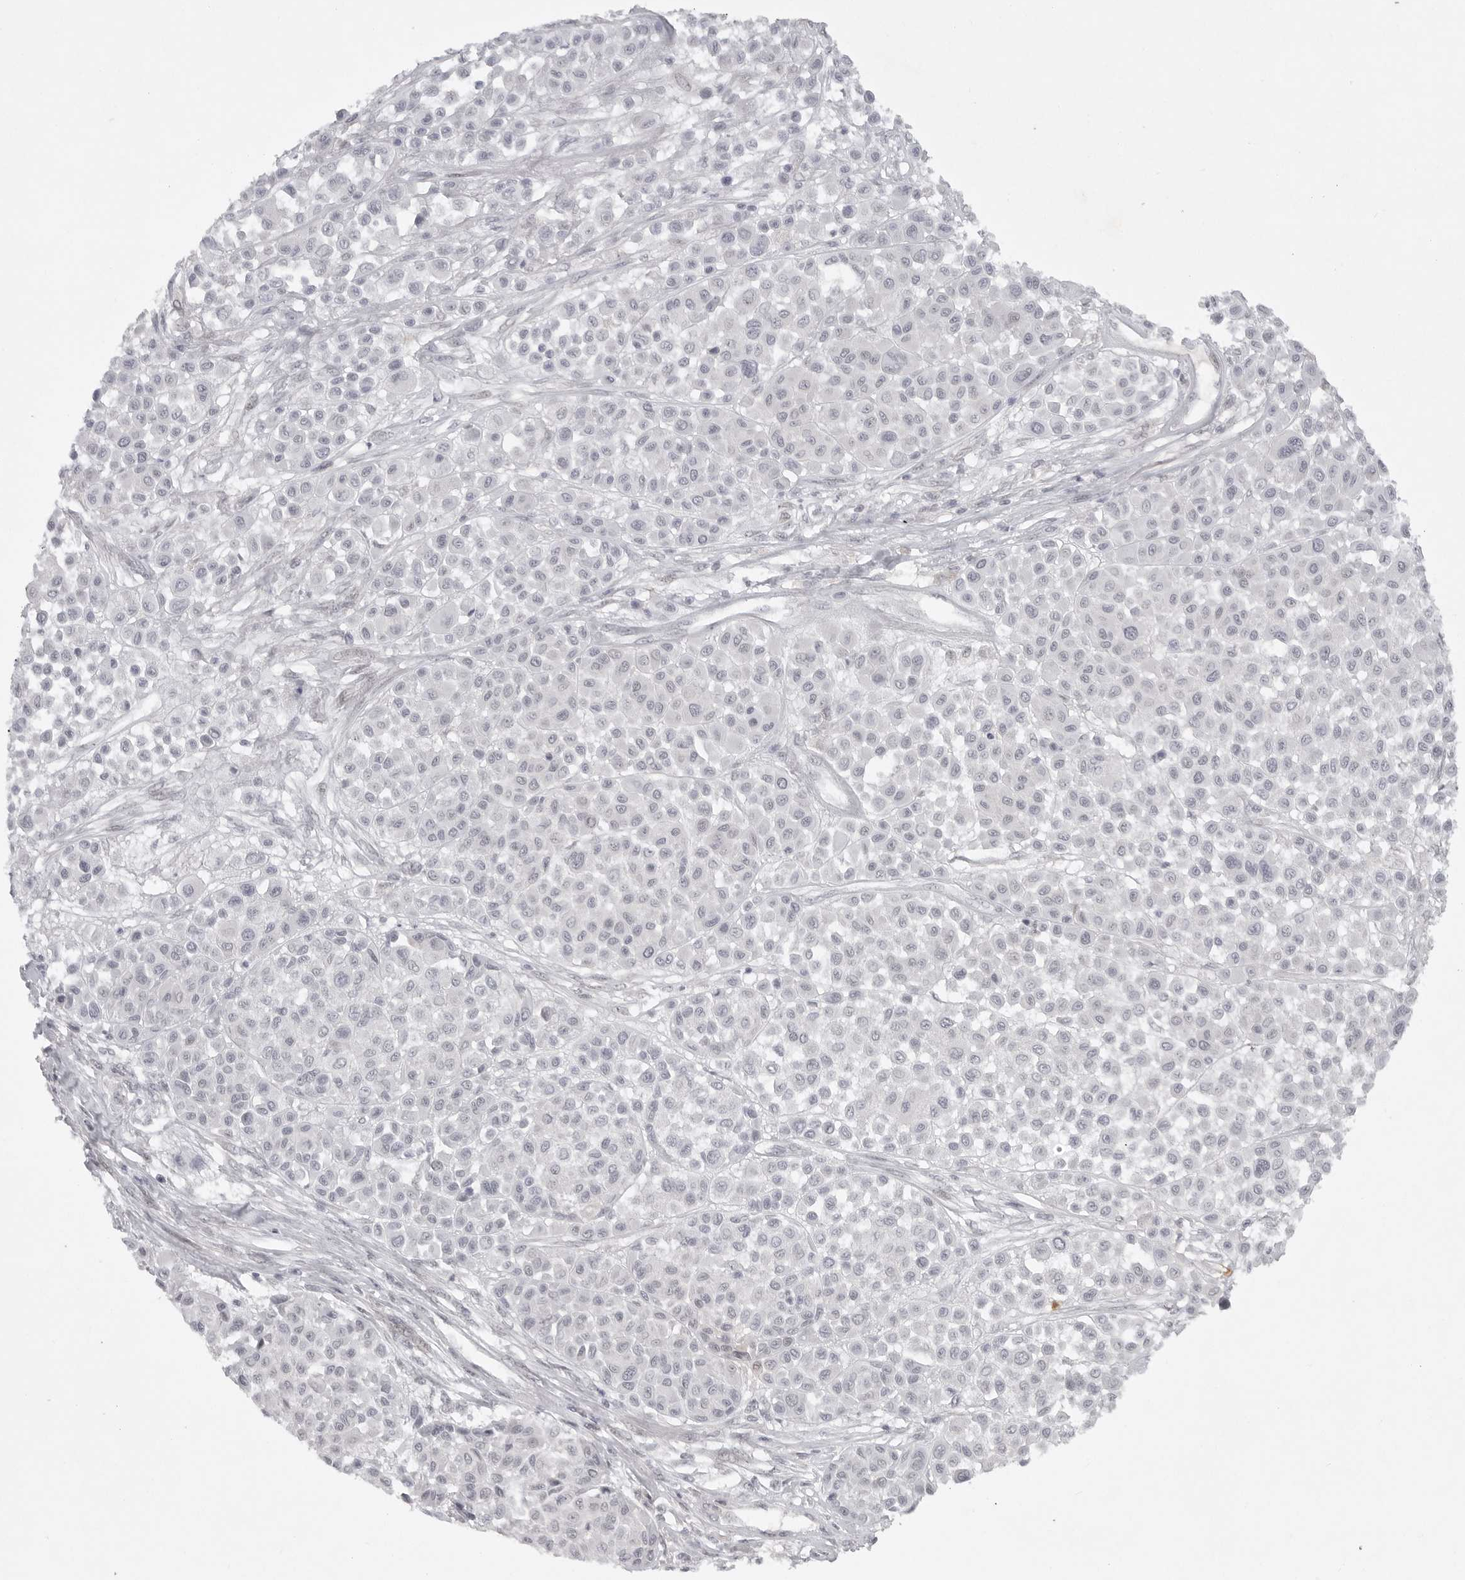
{"staining": {"intensity": "negative", "quantity": "none", "location": "none"}, "tissue": "melanoma", "cell_type": "Tumor cells", "image_type": "cancer", "snomed": [{"axis": "morphology", "description": "Malignant melanoma, Metastatic site"}, {"axis": "topography", "description": "Soft tissue"}], "caption": "High power microscopy micrograph of an immunohistochemistry (IHC) photomicrograph of malignant melanoma (metastatic site), revealing no significant staining in tumor cells.", "gene": "TCTN3", "patient": {"sex": "male", "age": 41}}